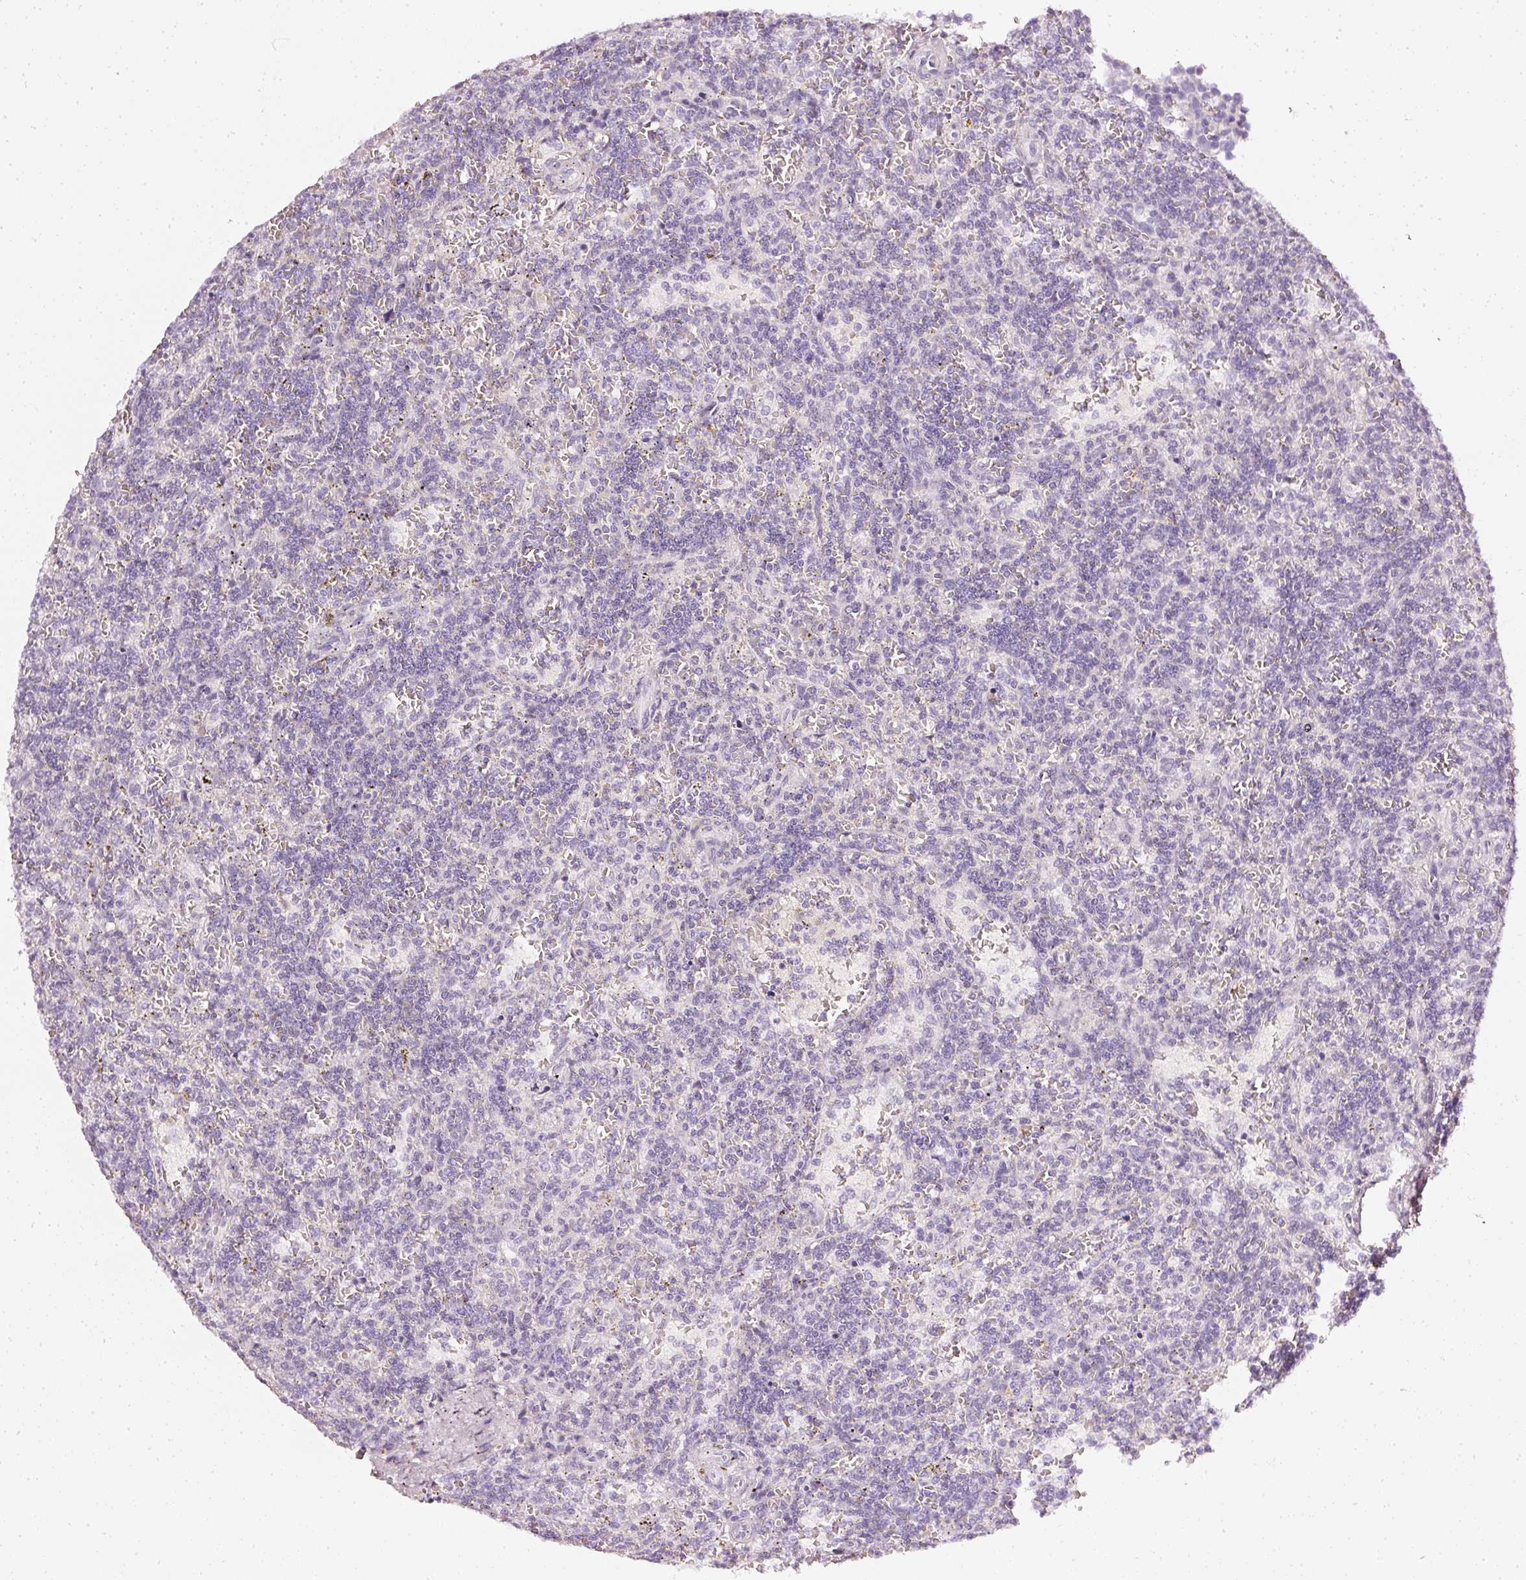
{"staining": {"intensity": "negative", "quantity": "none", "location": "none"}, "tissue": "lymphoma", "cell_type": "Tumor cells", "image_type": "cancer", "snomed": [{"axis": "morphology", "description": "Malignant lymphoma, non-Hodgkin's type, Low grade"}, {"axis": "topography", "description": "Spleen"}], "caption": "This photomicrograph is of lymphoma stained with IHC to label a protein in brown with the nuclei are counter-stained blue. There is no expression in tumor cells.", "gene": "CNP", "patient": {"sex": "male", "age": 73}}